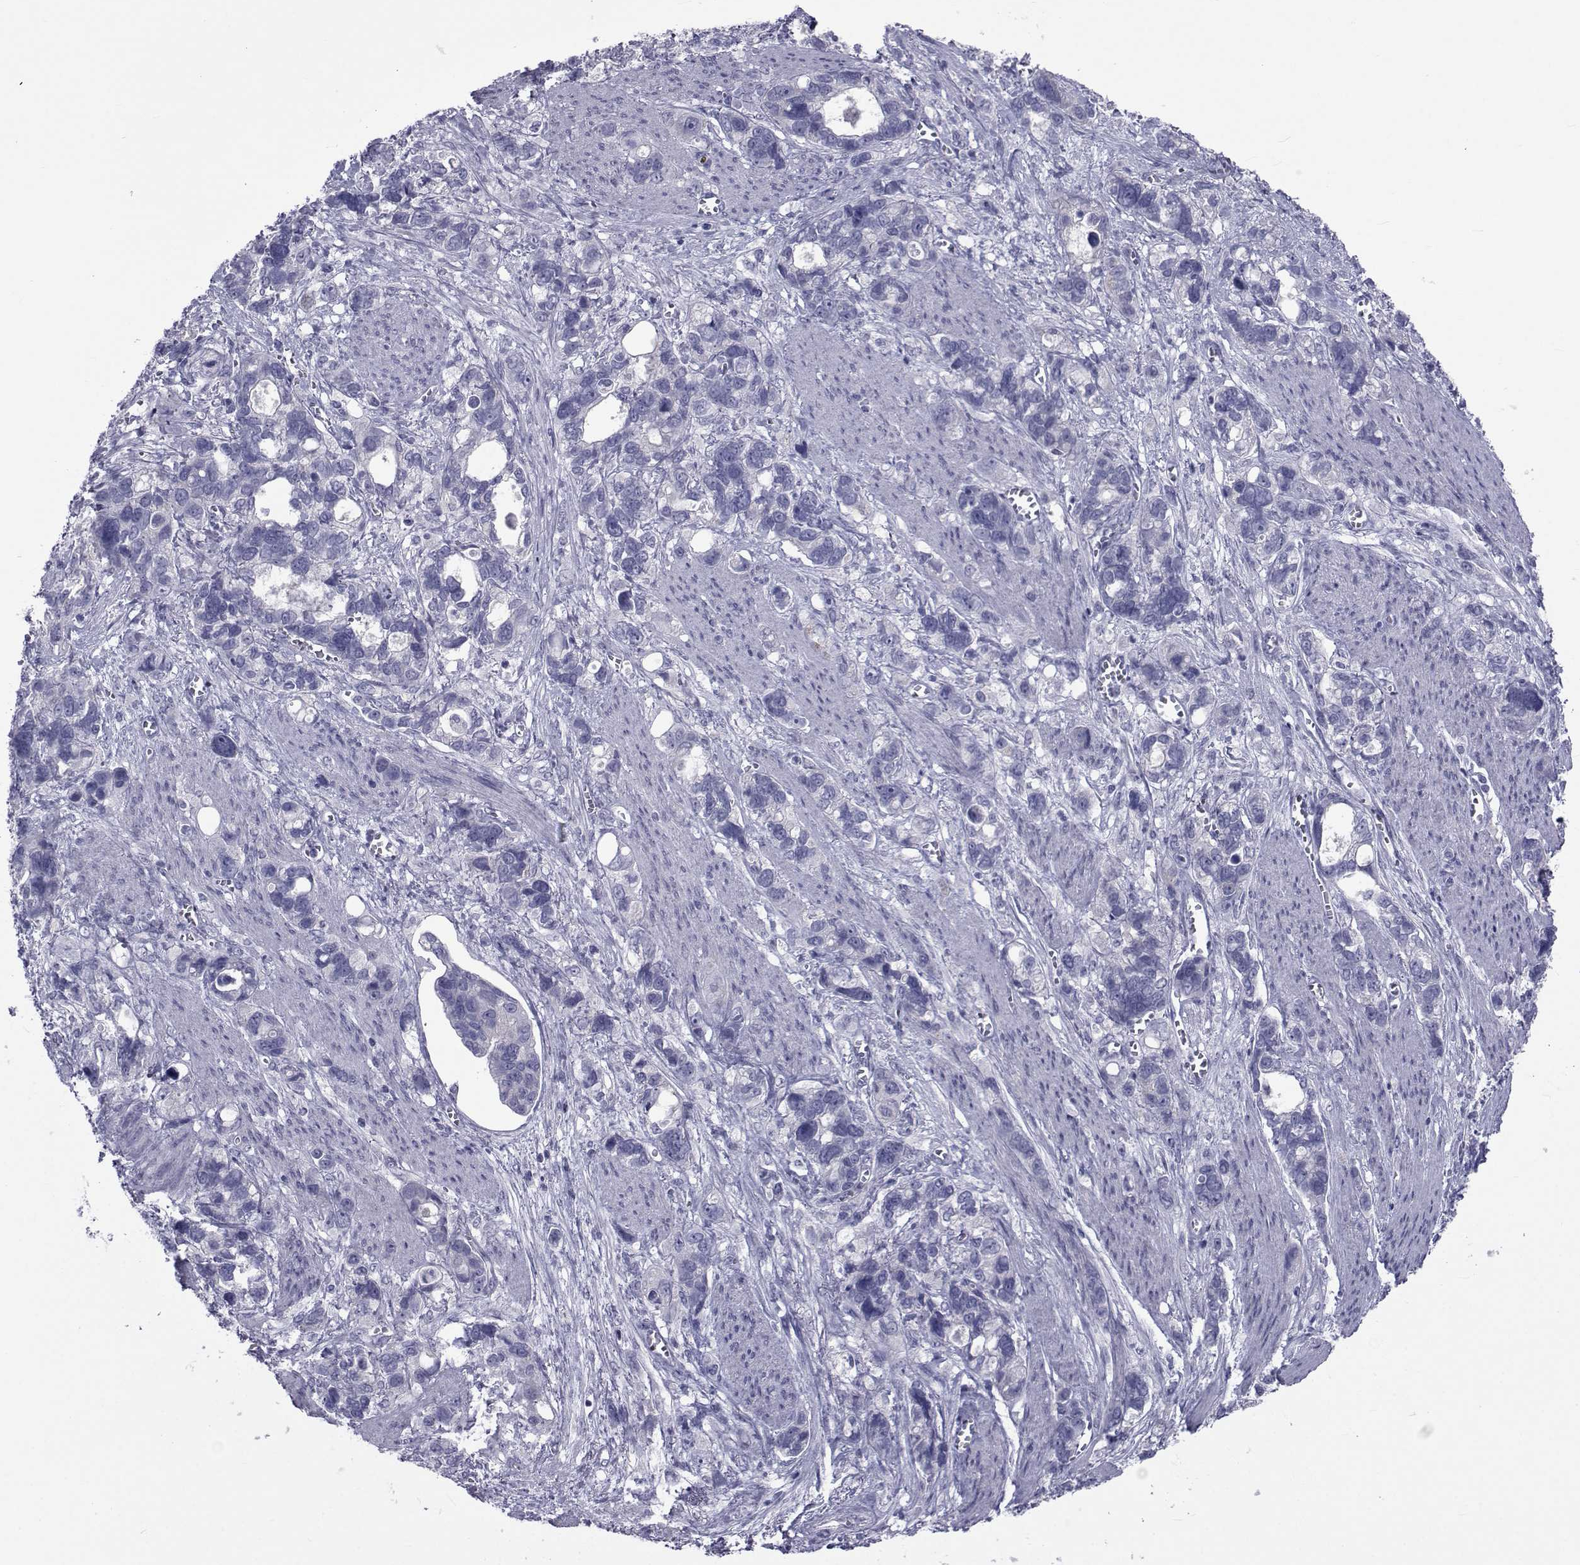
{"staining": {"intensity": "negative", "quantity": "none", "location": "none"}, "tissue": "stomach cancer", "cell_type": "Tumor cells", "image_type": "cancer", "snomed": [{"axis": "morphology", "description": "Adenocarcinoma, NOS"}, {"axis": "topography", "description": "Stomach, upper"}], "caption": "Photomicrograph shows no protein positivity in tumor cells of stomach adenocarcinoma tissue.", "gene": "GKAP1", "patient": {"sex": "female", "age": 81}}